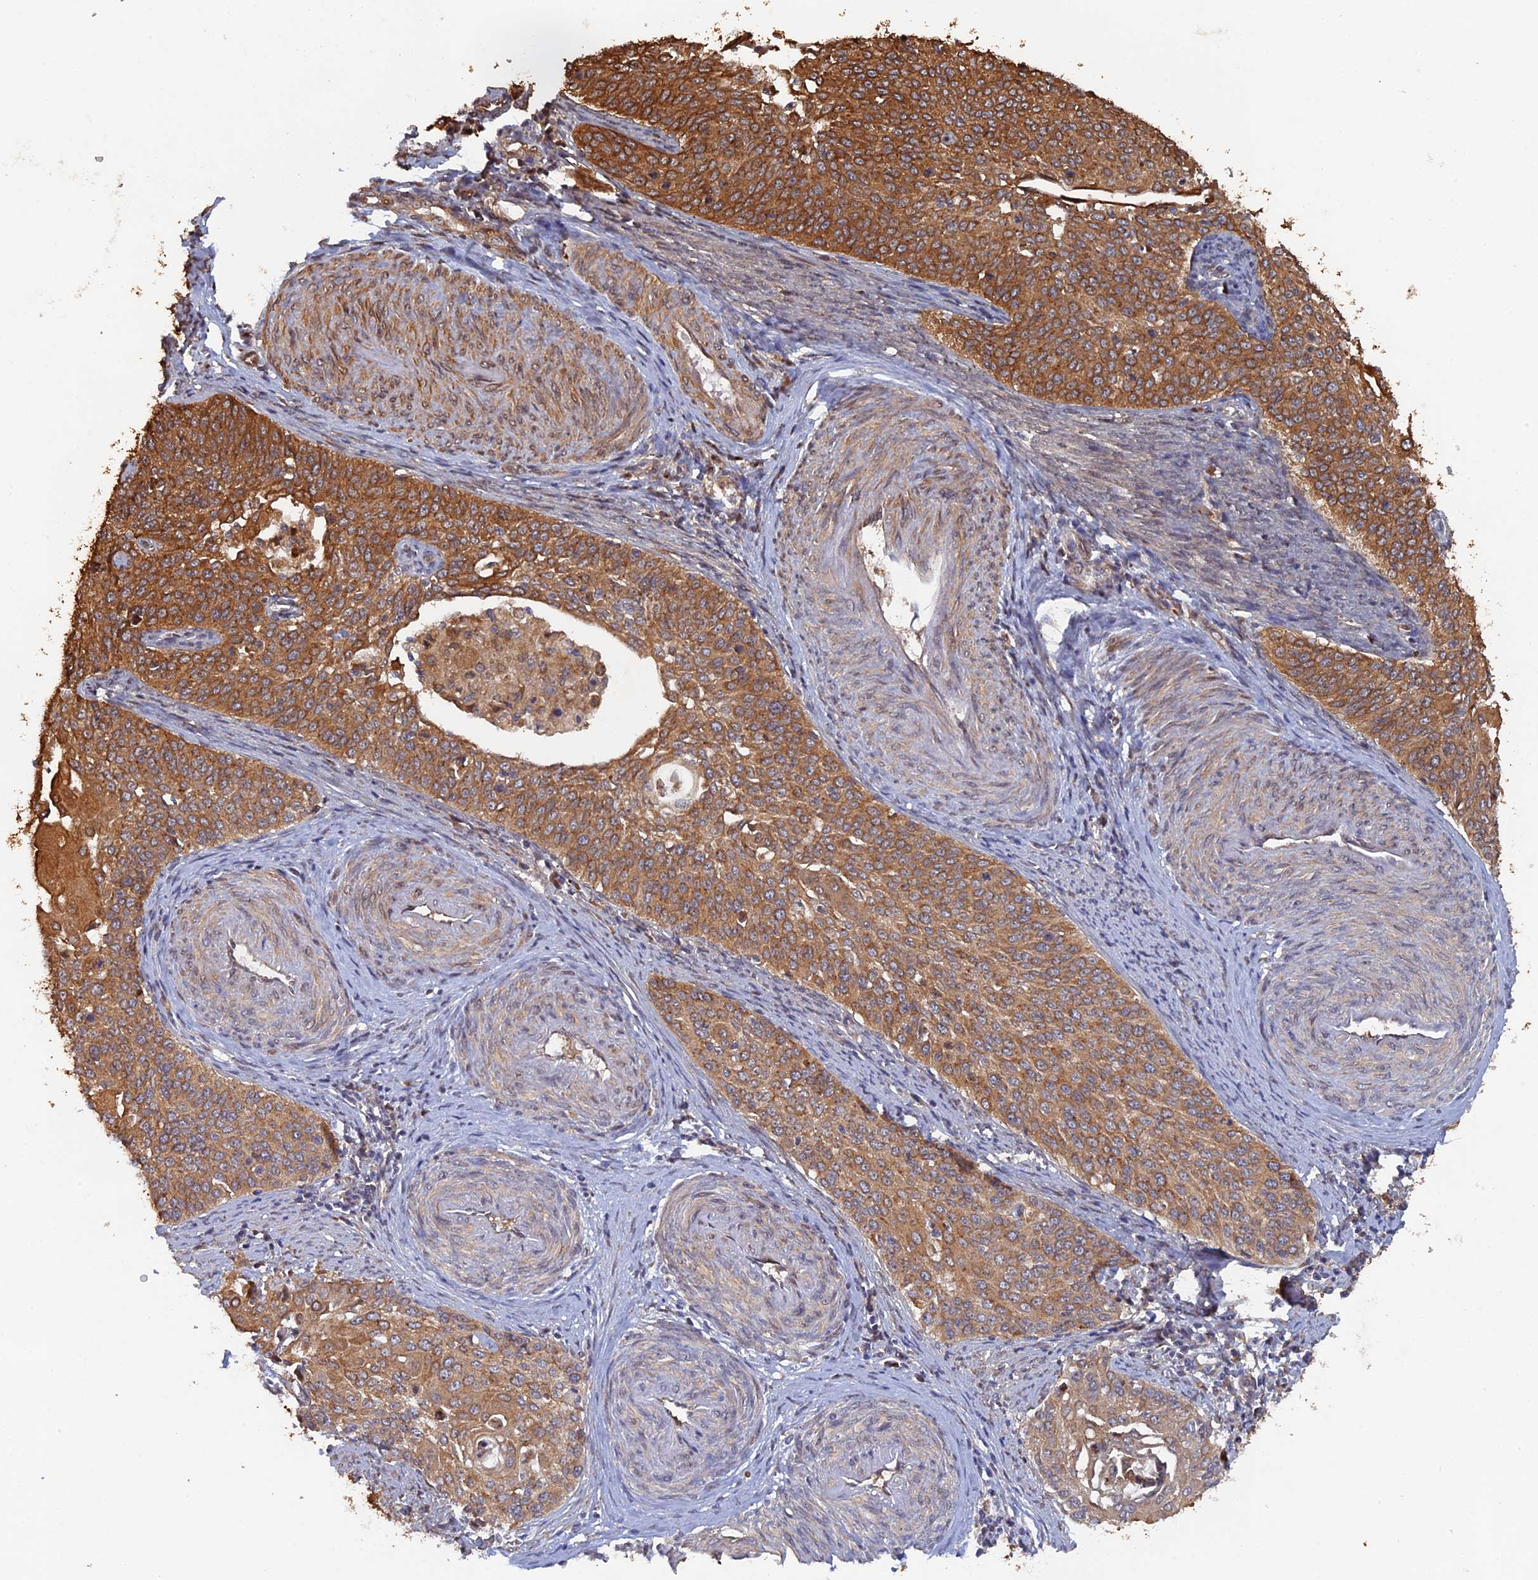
{"staining": {"intensity": "moderate", "quantity": ">75%", "location": "cytoplasmic/membranous"}, "tissue": "cervical cancer", "cell_type": "Tumor cells", "image_type": "cancer", "snomed": [{"axis": "morphology", "description": "Squamous cell carcinoma, NOS"}, {"axis": "topography", "description": "Cervix"}], "caption": "Protein staining of cervical cancer tissue displays moderate cytoplasmic/membranous positivity in approximately >75% of tumor cells. (Brightfield microscopy of DAB IHC at high magnification).", "gene": "VPS37C", "patient": {"sex": "female", "age": 44}}